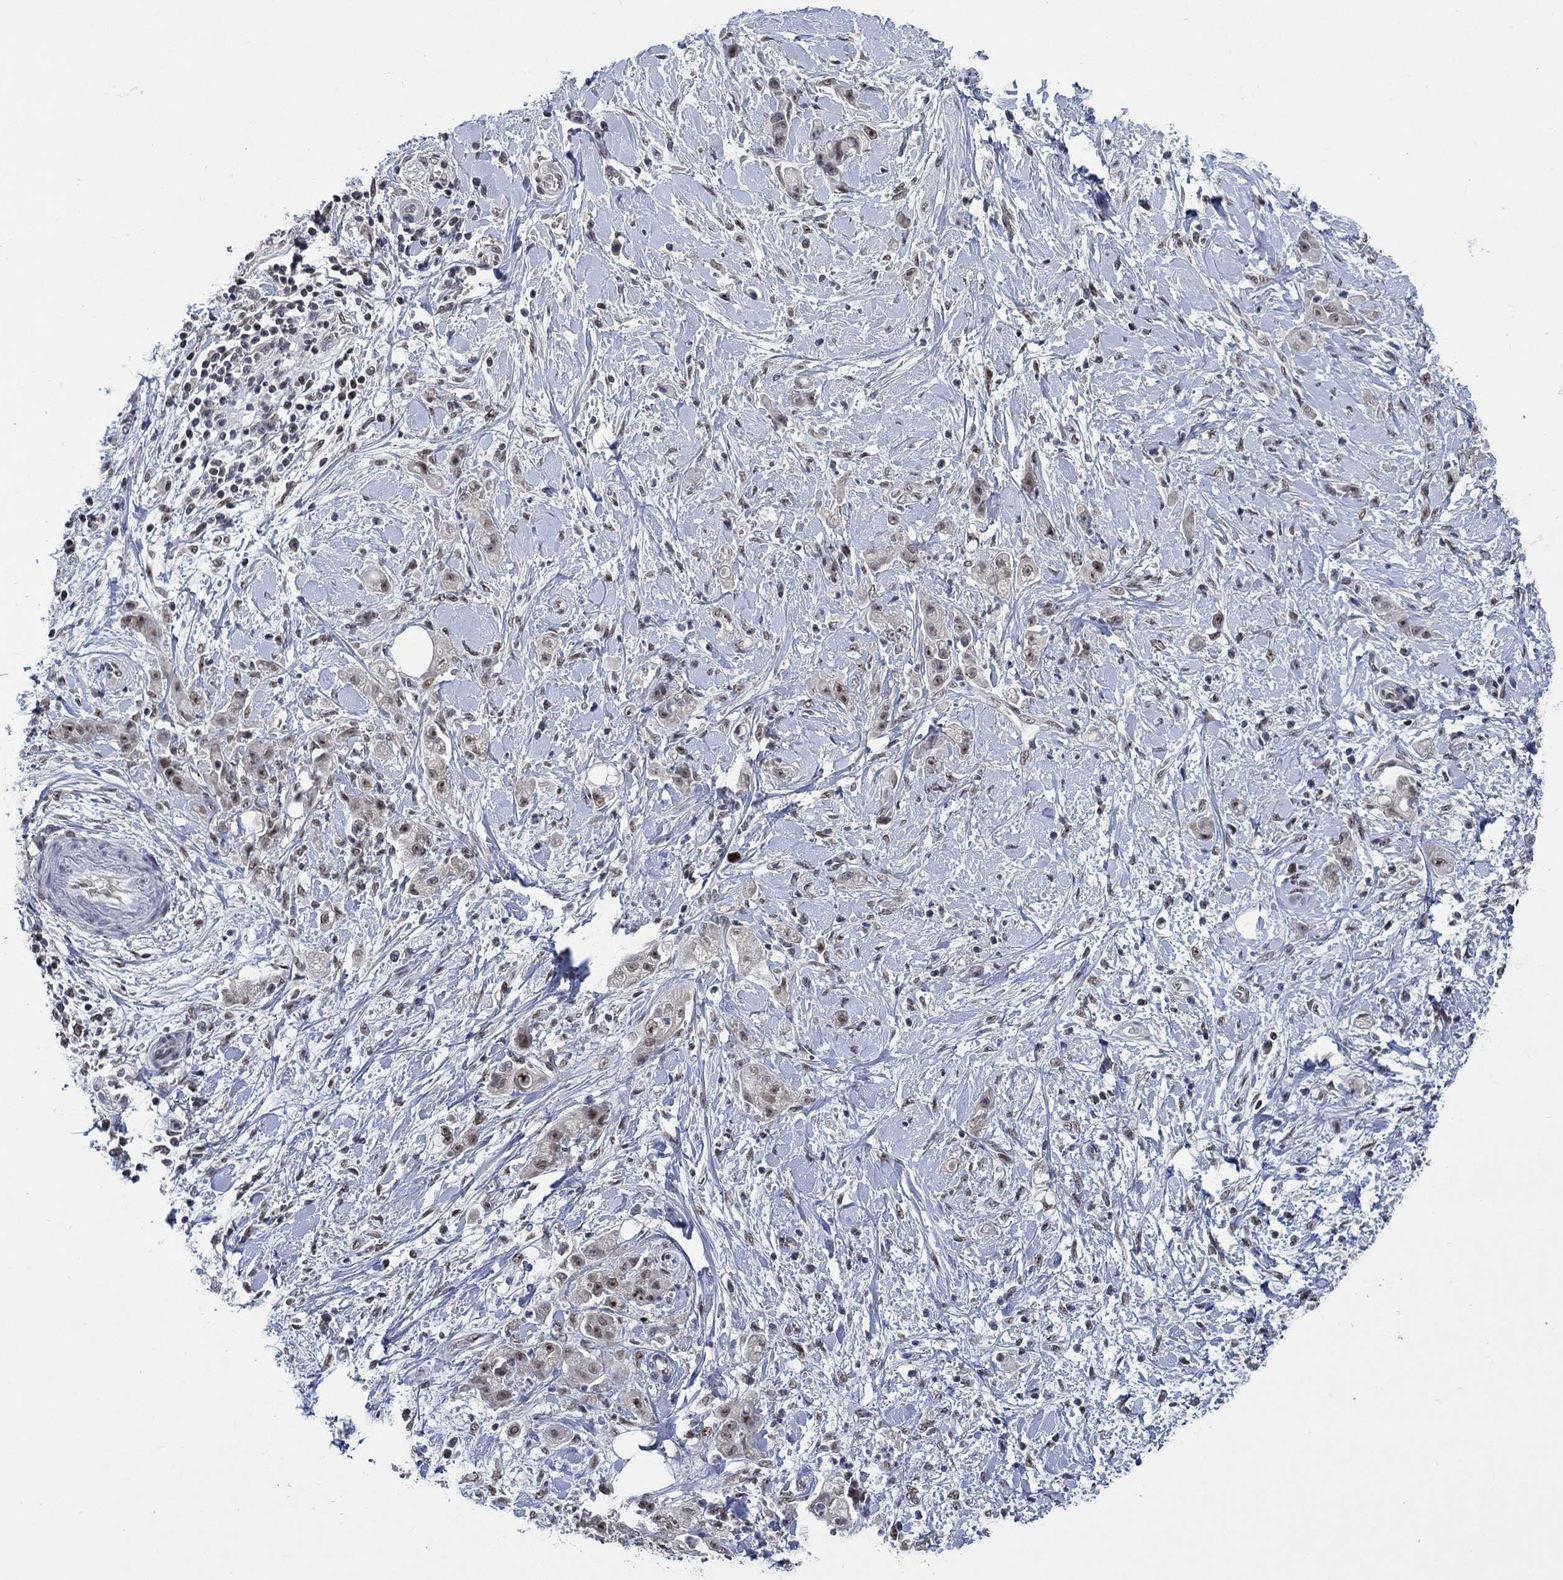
{"staining": {"intensity": "weak", "quantity": "<25%", "location": "nuclear"}, "tissue": "stomach cancer", "cell_type": "Tumor cells", "image_type": "cancer", "snomed": [{"axis": "morphology", "description": "Adenocarcinoma, NOS"}, {"axis": "topography", "description": "Stomach"}], "caption": "DAB immunohistochemical staining of stomach cancer (adenocarcinoma) shows no significant expression in tumor cells.", "gene": "HTN1", "patient": {"sex": "male", "age": 58}}